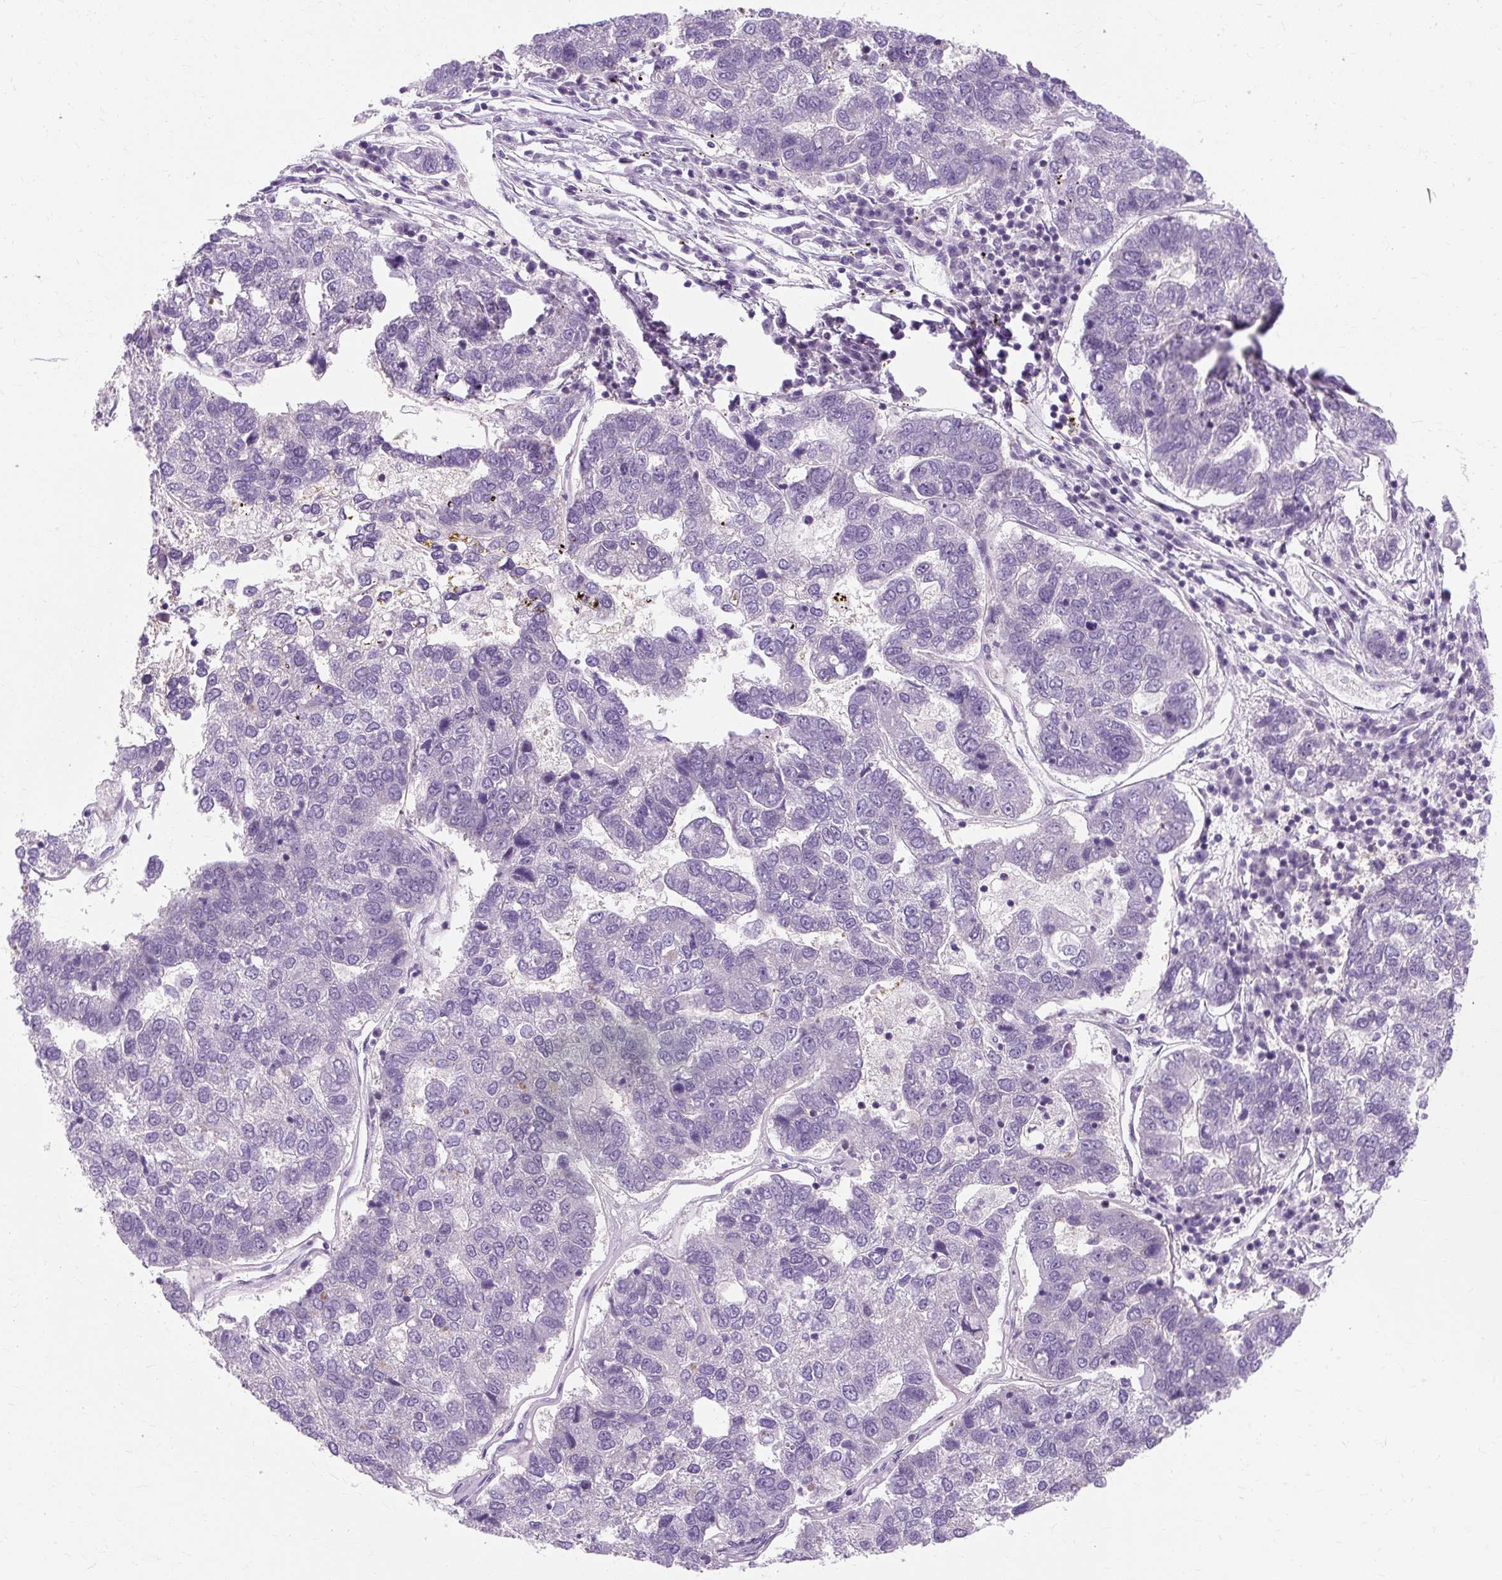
{"staining": {"intensity": "negative", "quantity": "none", "location": "none"}, "tissue": "pancreatic cancer", "cell_type": "Tumor cells", "image_type": "cancer", "snomed": [{"axis": "morphology", "description": "Adenocarcinoma, NOS"}, {"axis": "topography", "description": "Pancreas"}], "caption": "High magnification brightfield microscopy of pancreatic cancer stained with DAB (3,3'-diaminobenzidine) (brown) and counterstained with hematoxylin (blue): tumor cells show no significant positivity.", "gene": "RYBP", "patient": {"sex": "female", "age": 61}}